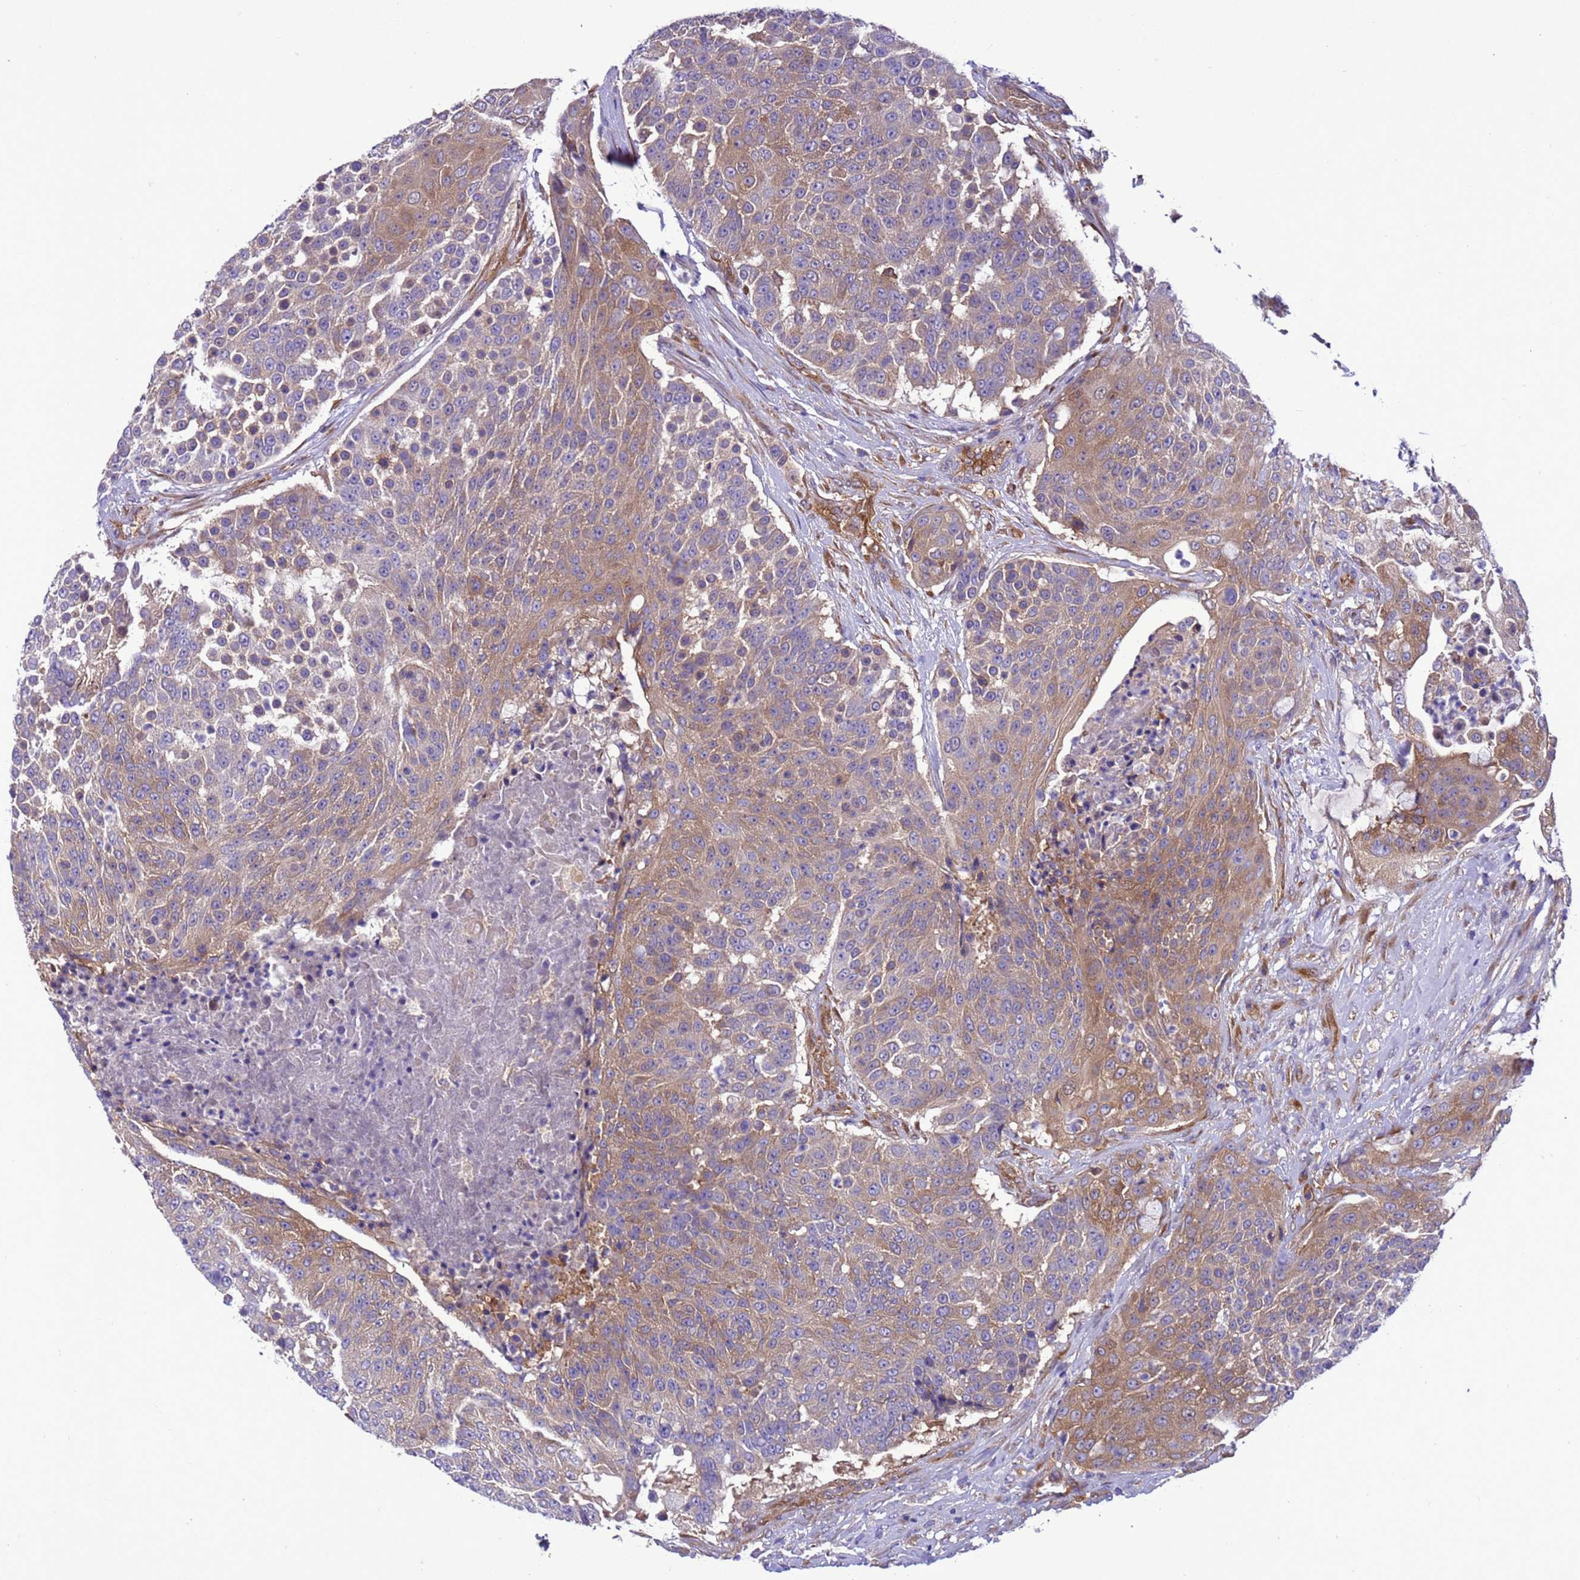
{"staining": {"intensity": "moderate", "quantity": "25%-75%", "location": "cytoplasmic/membranous"}, "tissue": "urothelial cancer", "cell_type": "Tumor cells", "image_type": "cancer", "snomed": [{"axis": "morphology", "description": "Urothelial carcinoma, High grade"}, {"axis": "topography", "description": "Urinary bladder"}], "caption": "Protein analysis of urothelial carcinoma (high-grade) tissue displays moderate cytoplasmic/membranous staining in approximately 25%-75% of tumor cells.", "gene": "RABEP2", "patient": {"sex": "female", "age": 63}}